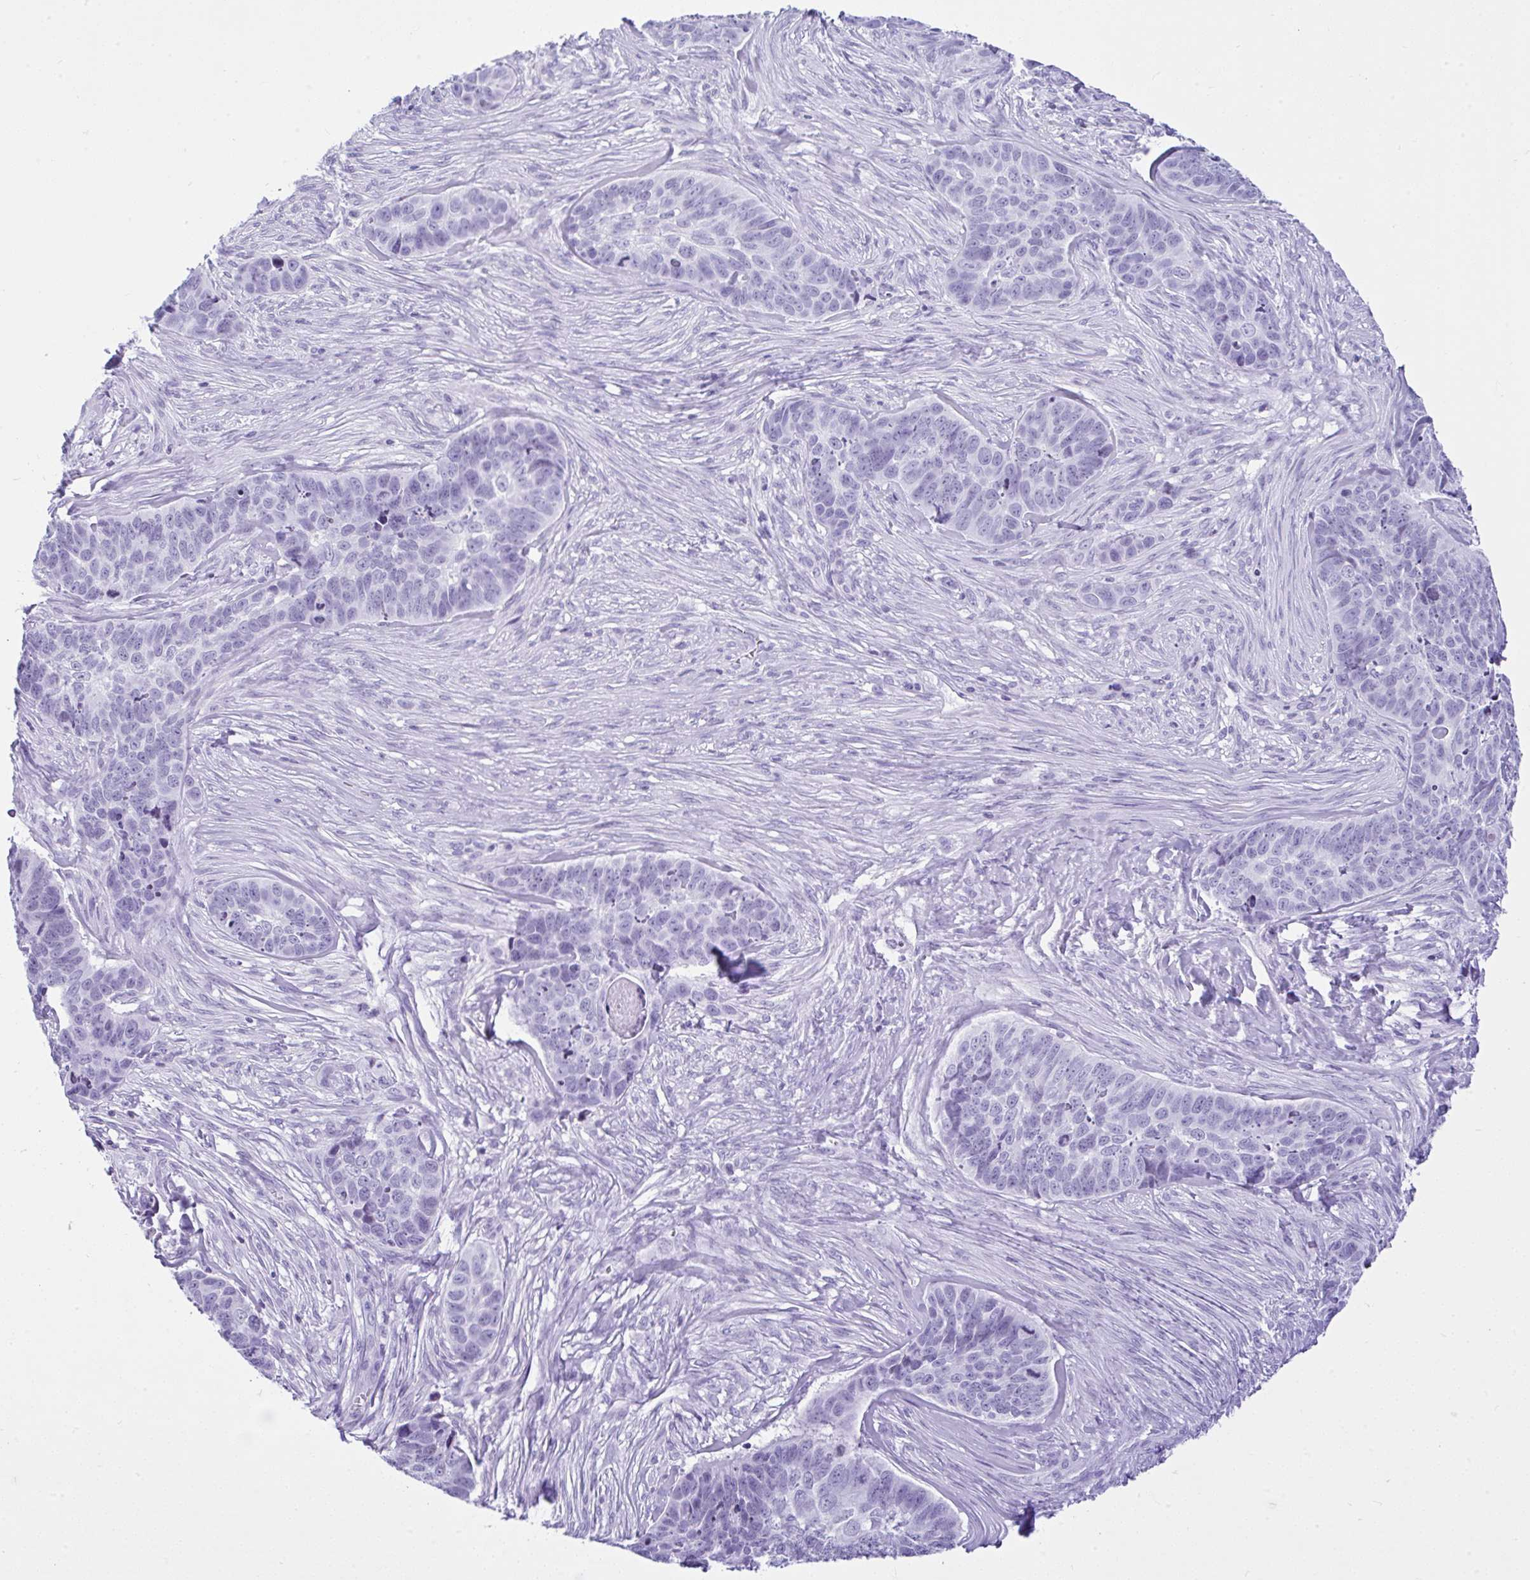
{"staining": {"intensity": "negative", "quantity": "none", "location": "none"}, "tissue": "skin cancer", "cell_type": "Tumor cells", "image_type": "cancer", "snomed": [{"axis": "morphology", "description": "Basal cell carcinoma"}, {"axis": "topography", "description": "Skin"}], "caption": "Protein analysis of skin cancer shows no significant expression in tumor cells.", "gene": "KRT27", "patient": {"sex": "female", "age": 82}}